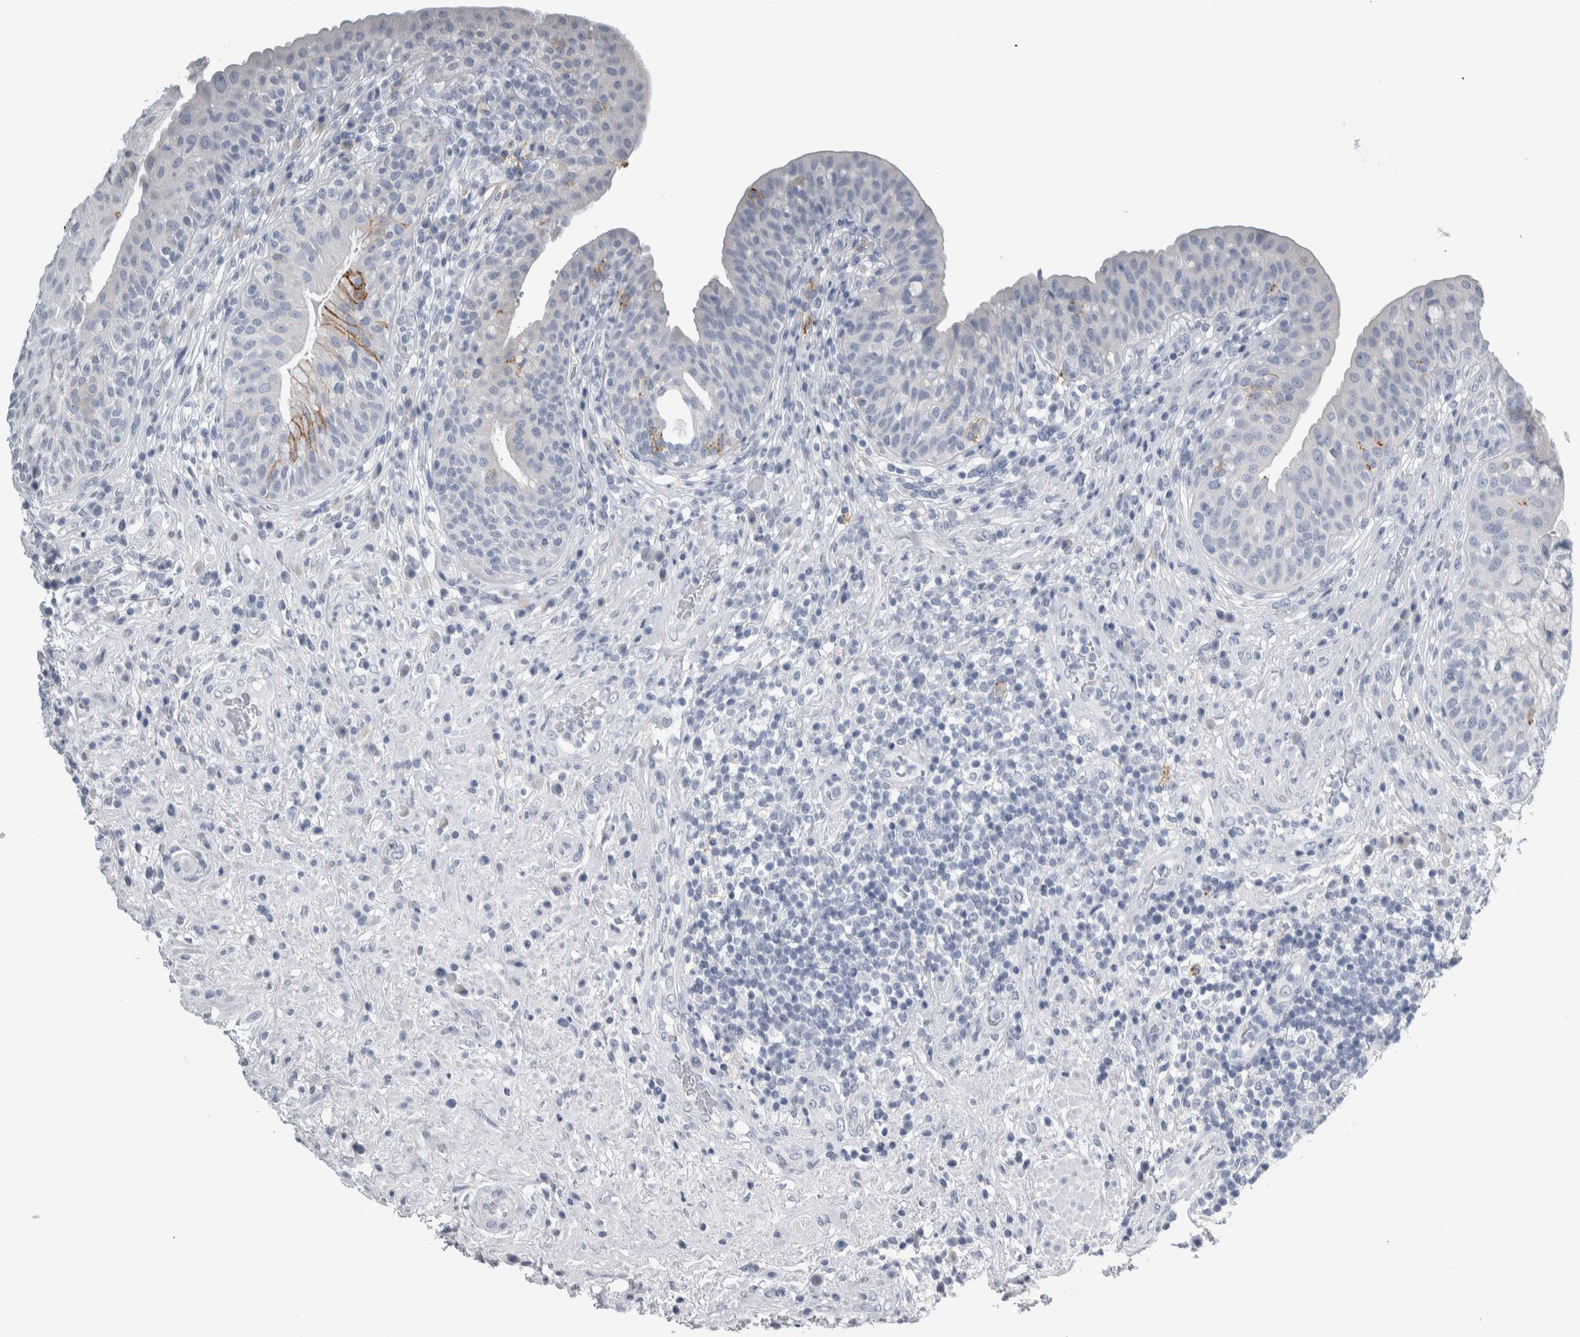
{"staining": {"intensity": "moderate", "quantity": "<25%", "location": "cytoplasmic/membranous"}, "tissue": "urinary bladder", "cell_type": "Urothelial cells", "image_type": "normal", "snomed": [{"axis": "morphology", "description": "Normal tissue, NOS"}, {"axis": "topography", "description": "Urinary bladder"}], "caption": "Protein expression analysis of unremarkable human urinary bladder reveals moderate cytoplasmic/membranous expression in approximately <25% of urothelial cells. Using DAB (brown) and hematoxylin (blue) stains, captured at high magnification using brightfield microscopy.", "gene": "CDH17", "patient": {"sex": "female", "age": 62}}